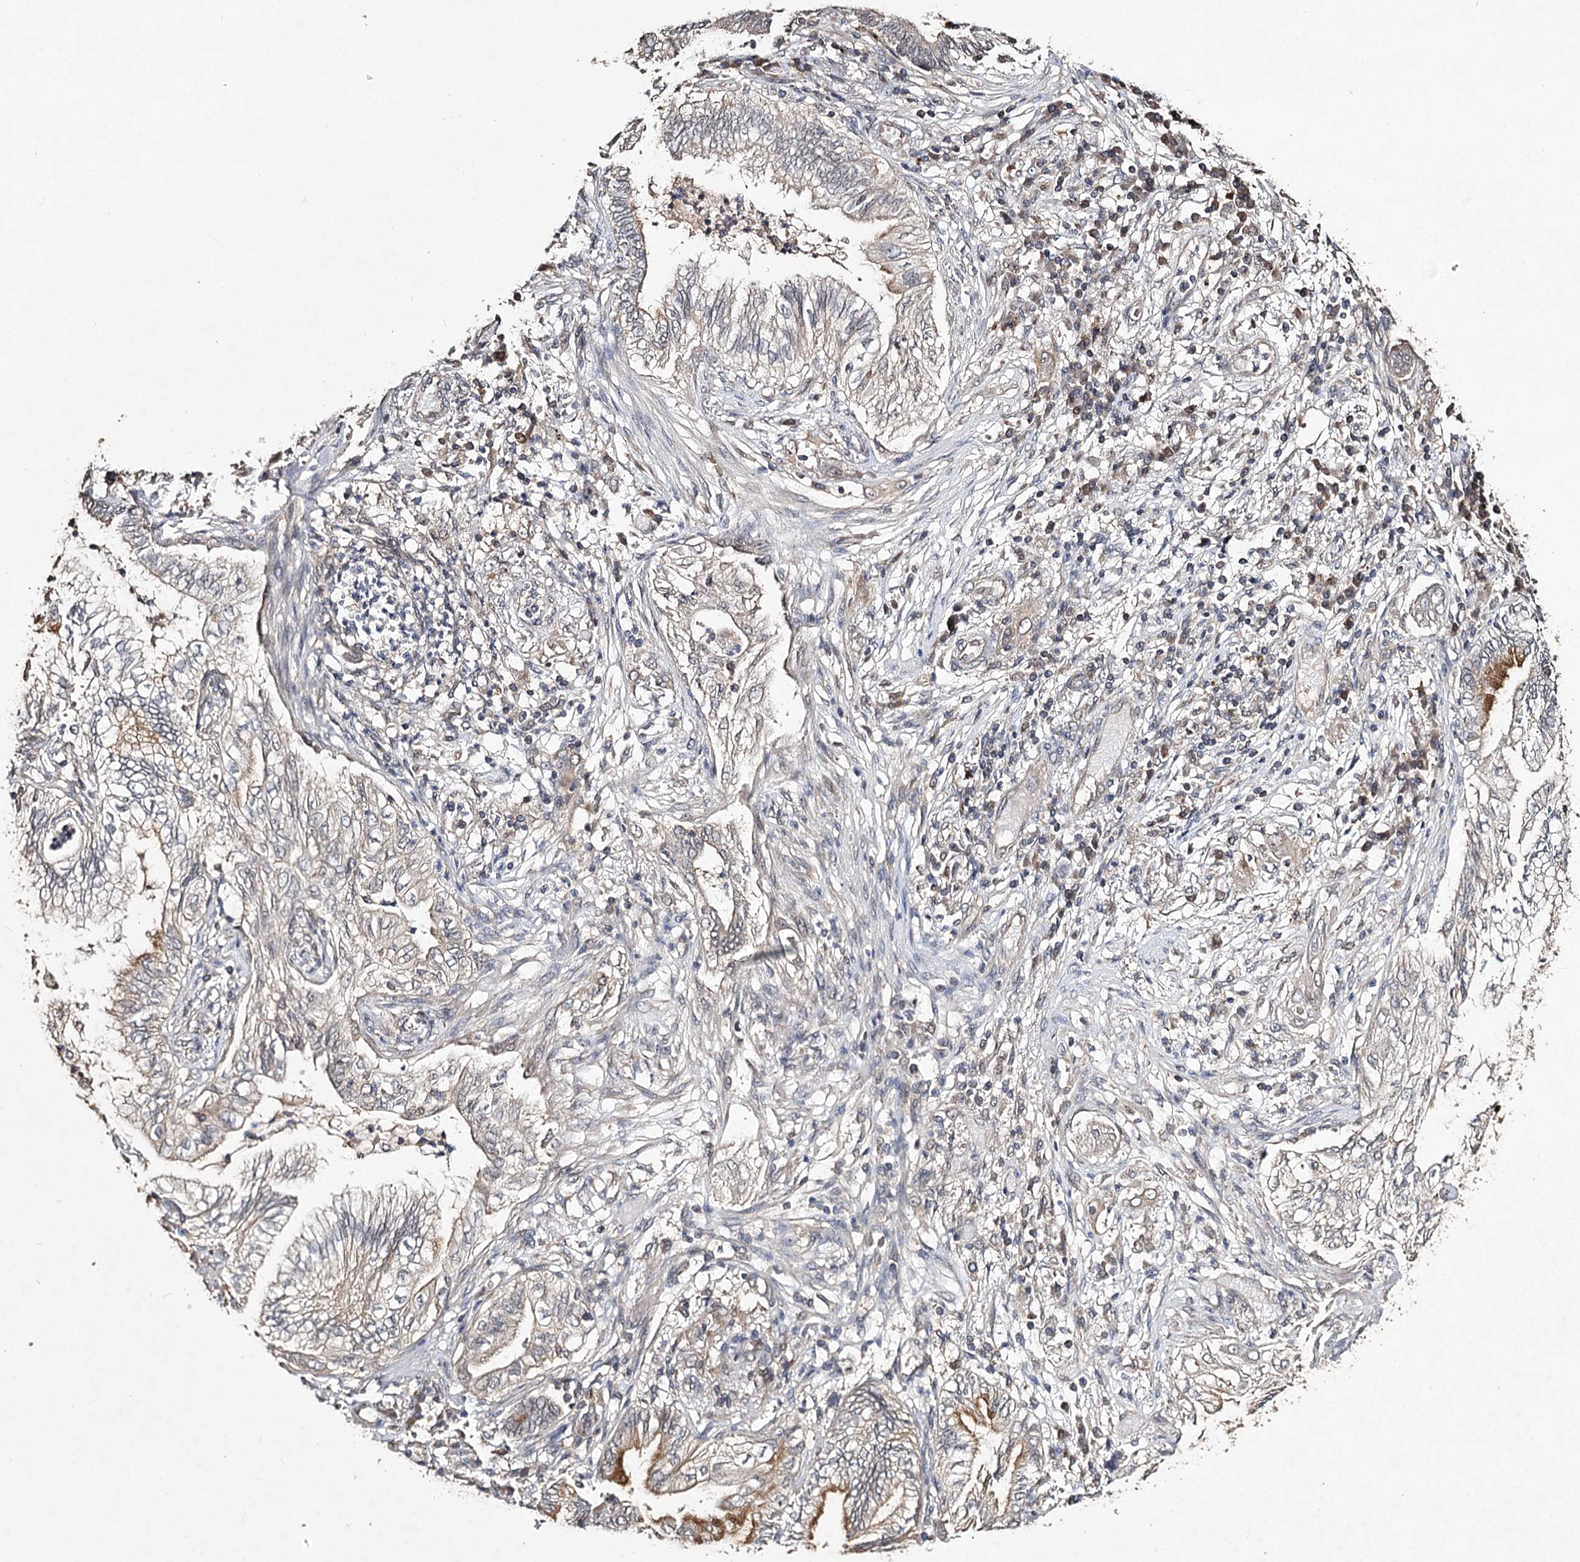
{"staining": {"intensity": "negative", "quantity": "none", "location": "none"}, "tissue": "lung cancer", "cell_type": "Tumor cells", "image_type": "cancer", "snomed": [{"axis": "morphology", "description": "Normal tissue, NOS"}, {"axis": "morphology", "description": "Adenocarcinoma, NOS"}, {"axis": "topography", "description": "Bronchus"}, {"axis": "topography", "description": "Lung"}], "caption": "An image of lung adenocarcinoma stained for a protein displays no brown staining in tumor cells.", "gene": "NOPCHAP1", "patient": {"sex": "female", "age": 70}}